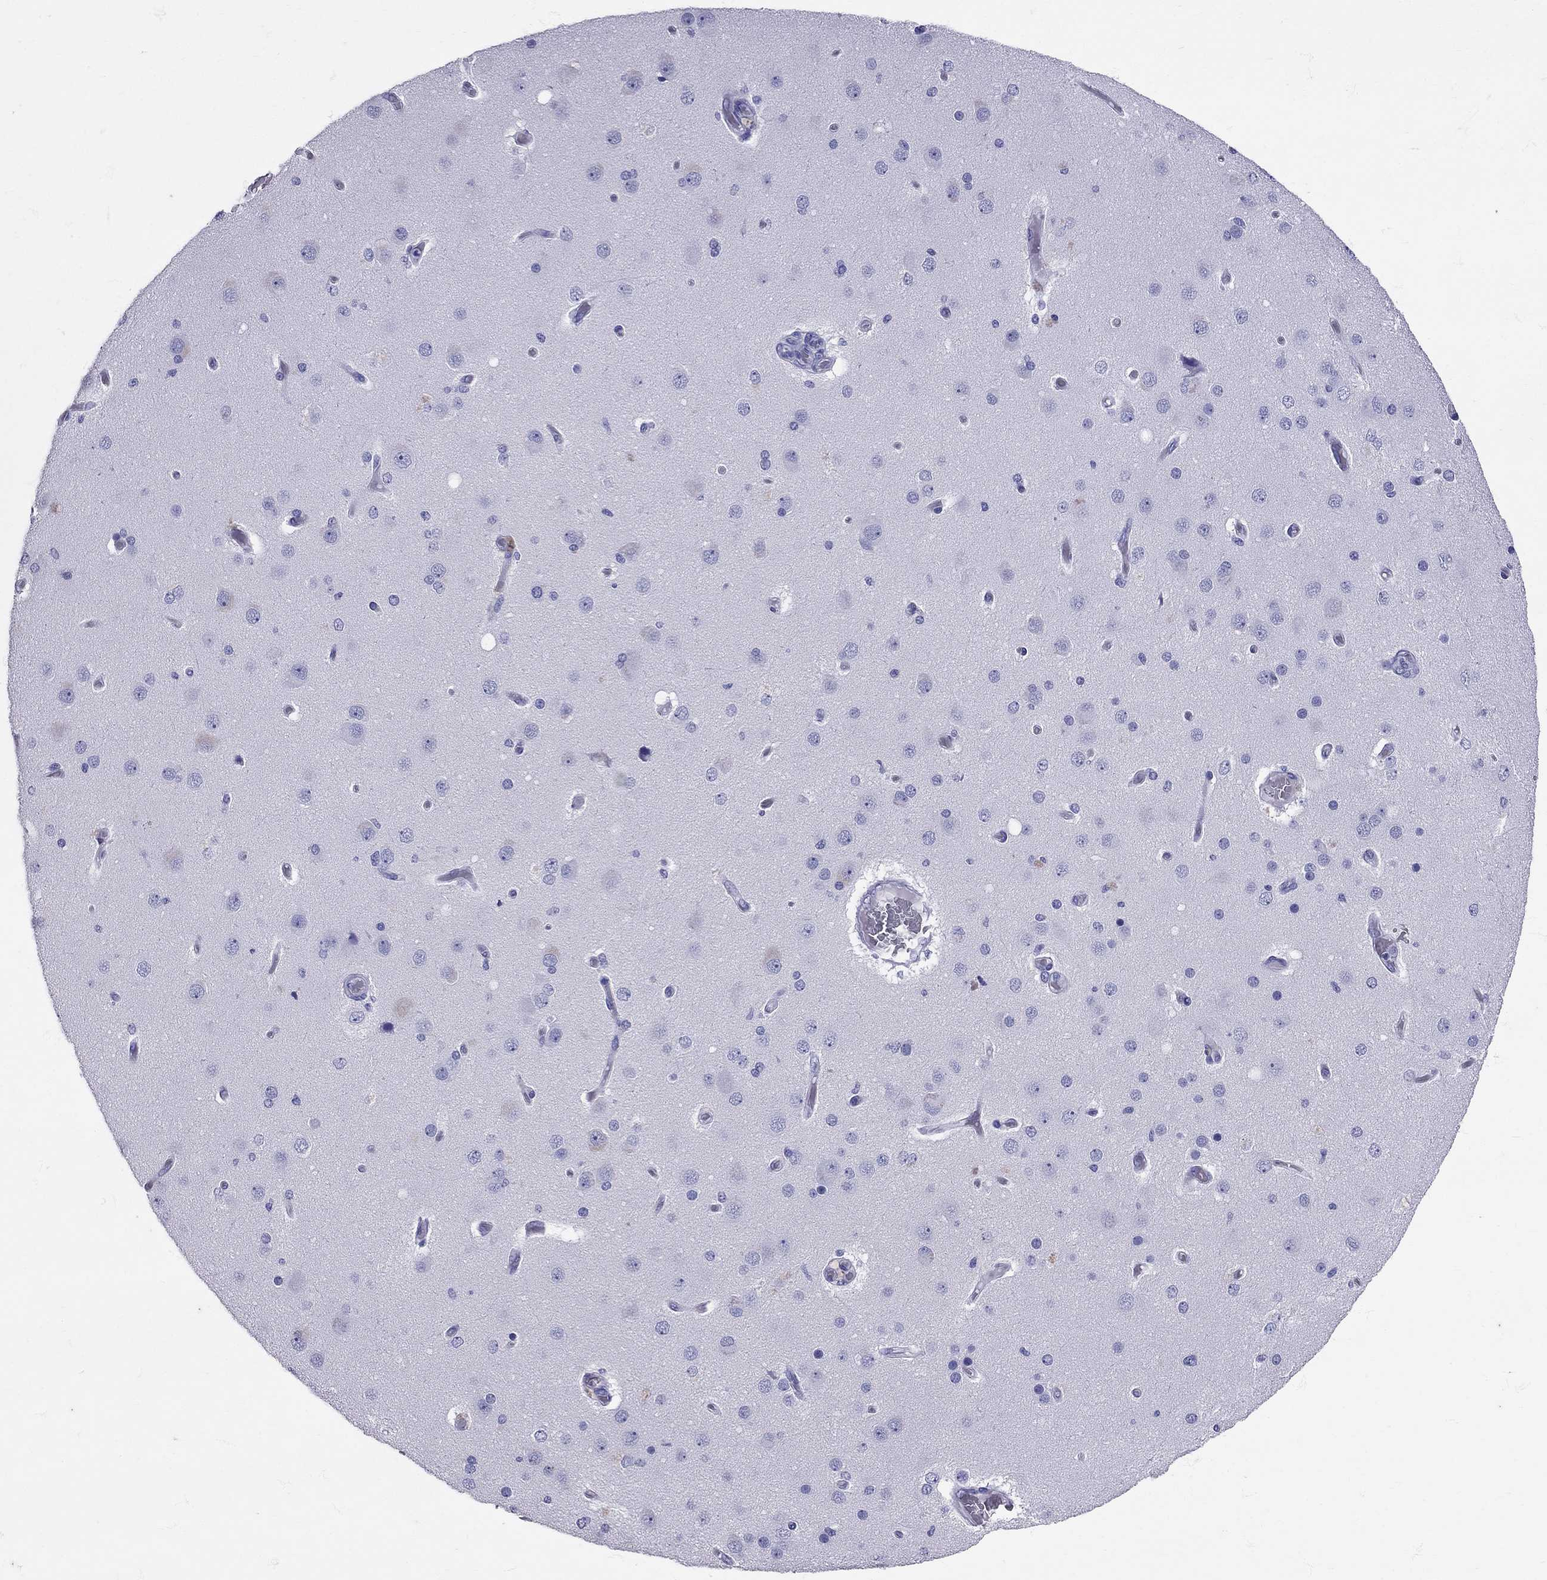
{"staining": {"intensity": "negative", "quantity": "none", "location": "none"}, "tissue": "cerebral cortex", "cell_type": "Endothelial cells", "image_type": "normal", "snomed": [{"axis": "morphology", "description": "Normal tissue, NOS"}, {"axis": "morphology", "description": "Glioma, malignant, High grade"}, {"axis": "topography", "description": "Cerebral cortex"}], "caption": "This is a histopathology image of immunohistochemistry (IHC) staining of unremarkable cerebral cortex, which shows no staining in endothelial cells. (DAB IHC, high magnification).", "gene": "AVP", "patient": {"sex": "male", "age": 77}}